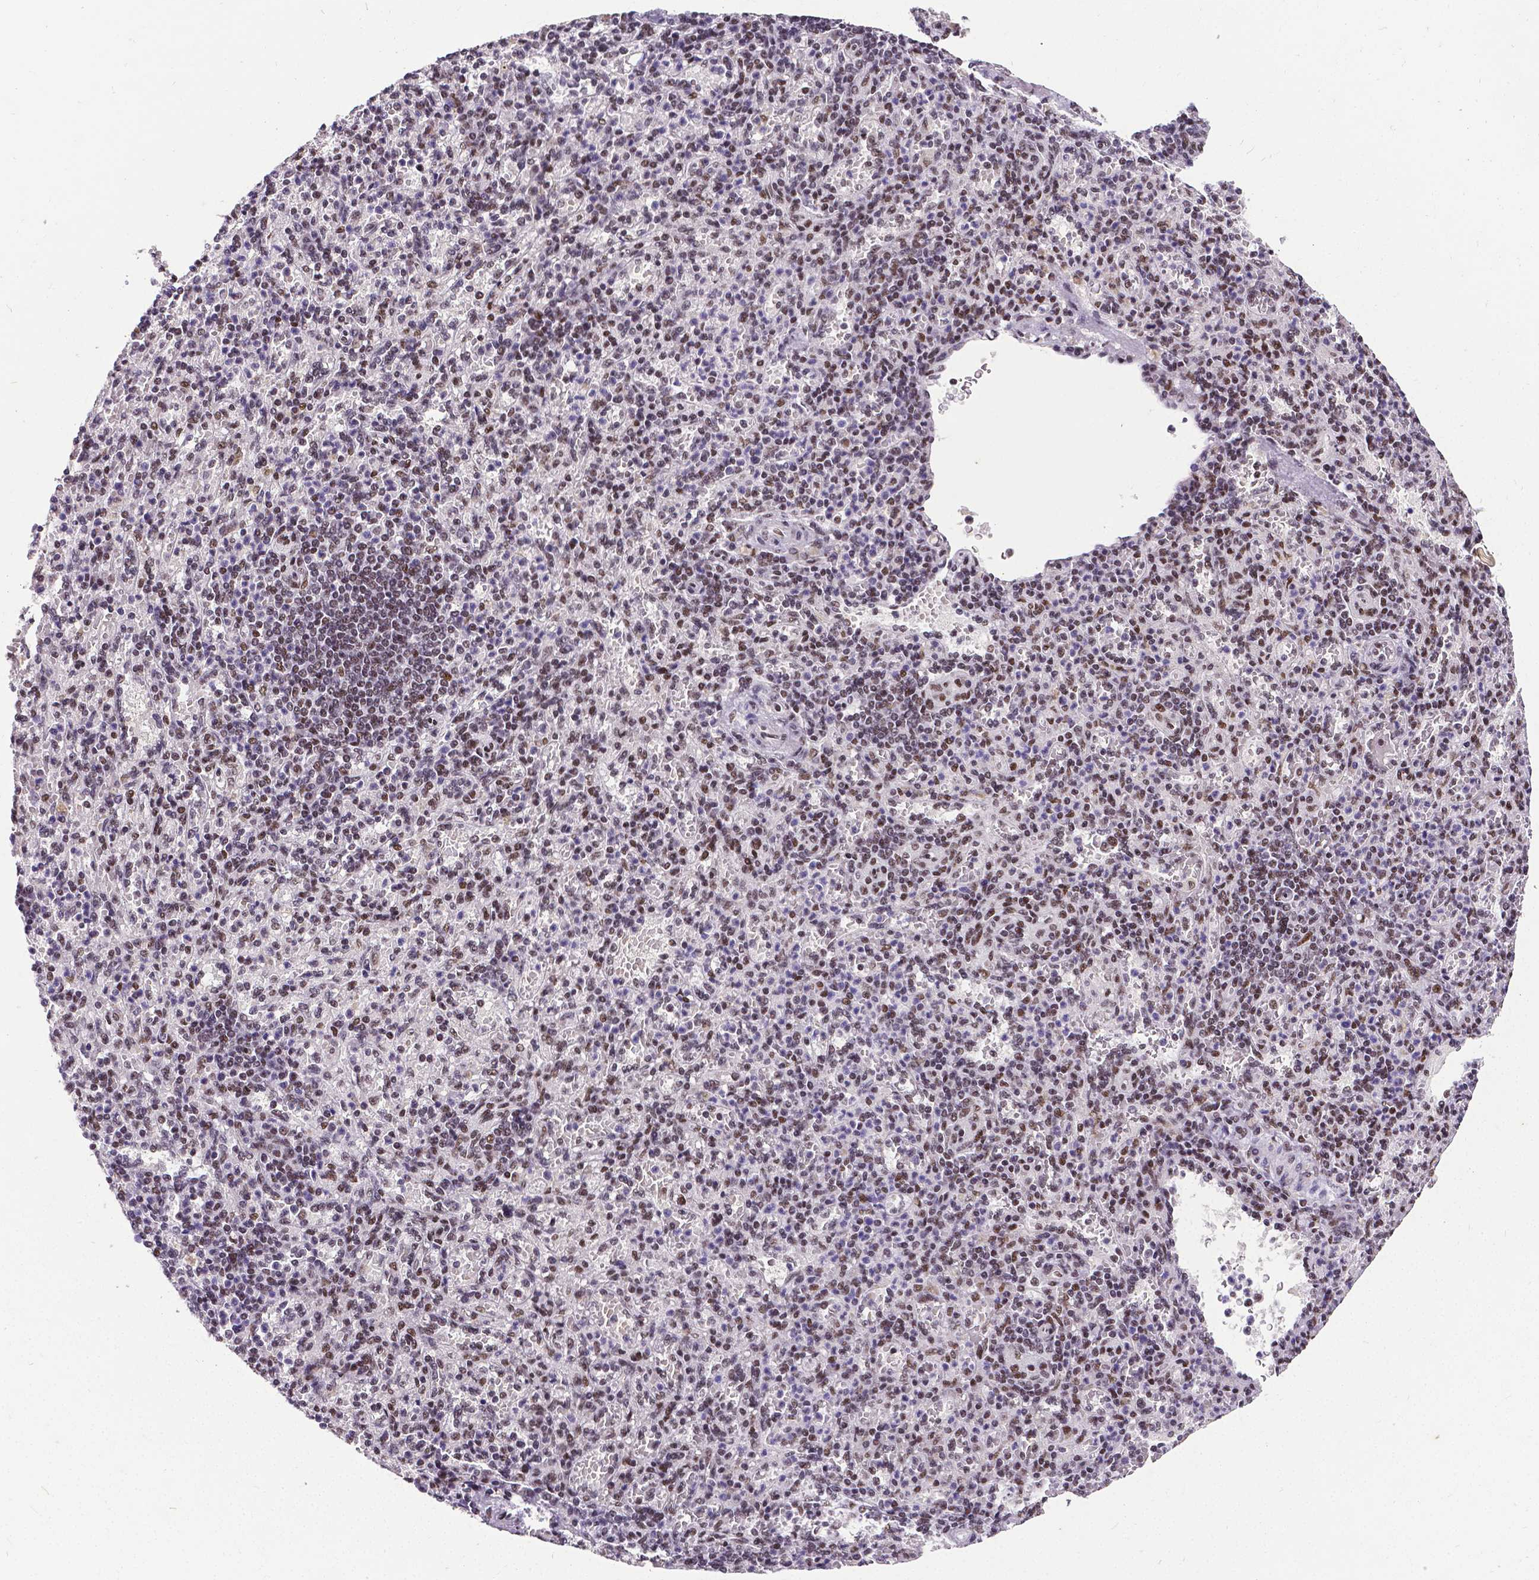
{"staining": {"intensity": "moderate", "quantity": "25%-75%", "location": "nuclear"}, "tissue": "spleen", "cell_type": "Cells in red pulp", "image_type": "normal", "snomed": [{"axis": "morphology", "description": "Normal tissue, NOS"}, {"axis": "topography", "description": "Spleen"}], "caption": "Immunohistochemical staining of normal human spleen reveals medium levels of moderate nuclear expression in approximately 25%-75% of cells in red pulp. (Stains: DAB in brown, nuclei in blue, Microscopy: brightfield microscopy at high magnification).", "gene": "REST", "patient": {"sex": "female", "age": 74}}